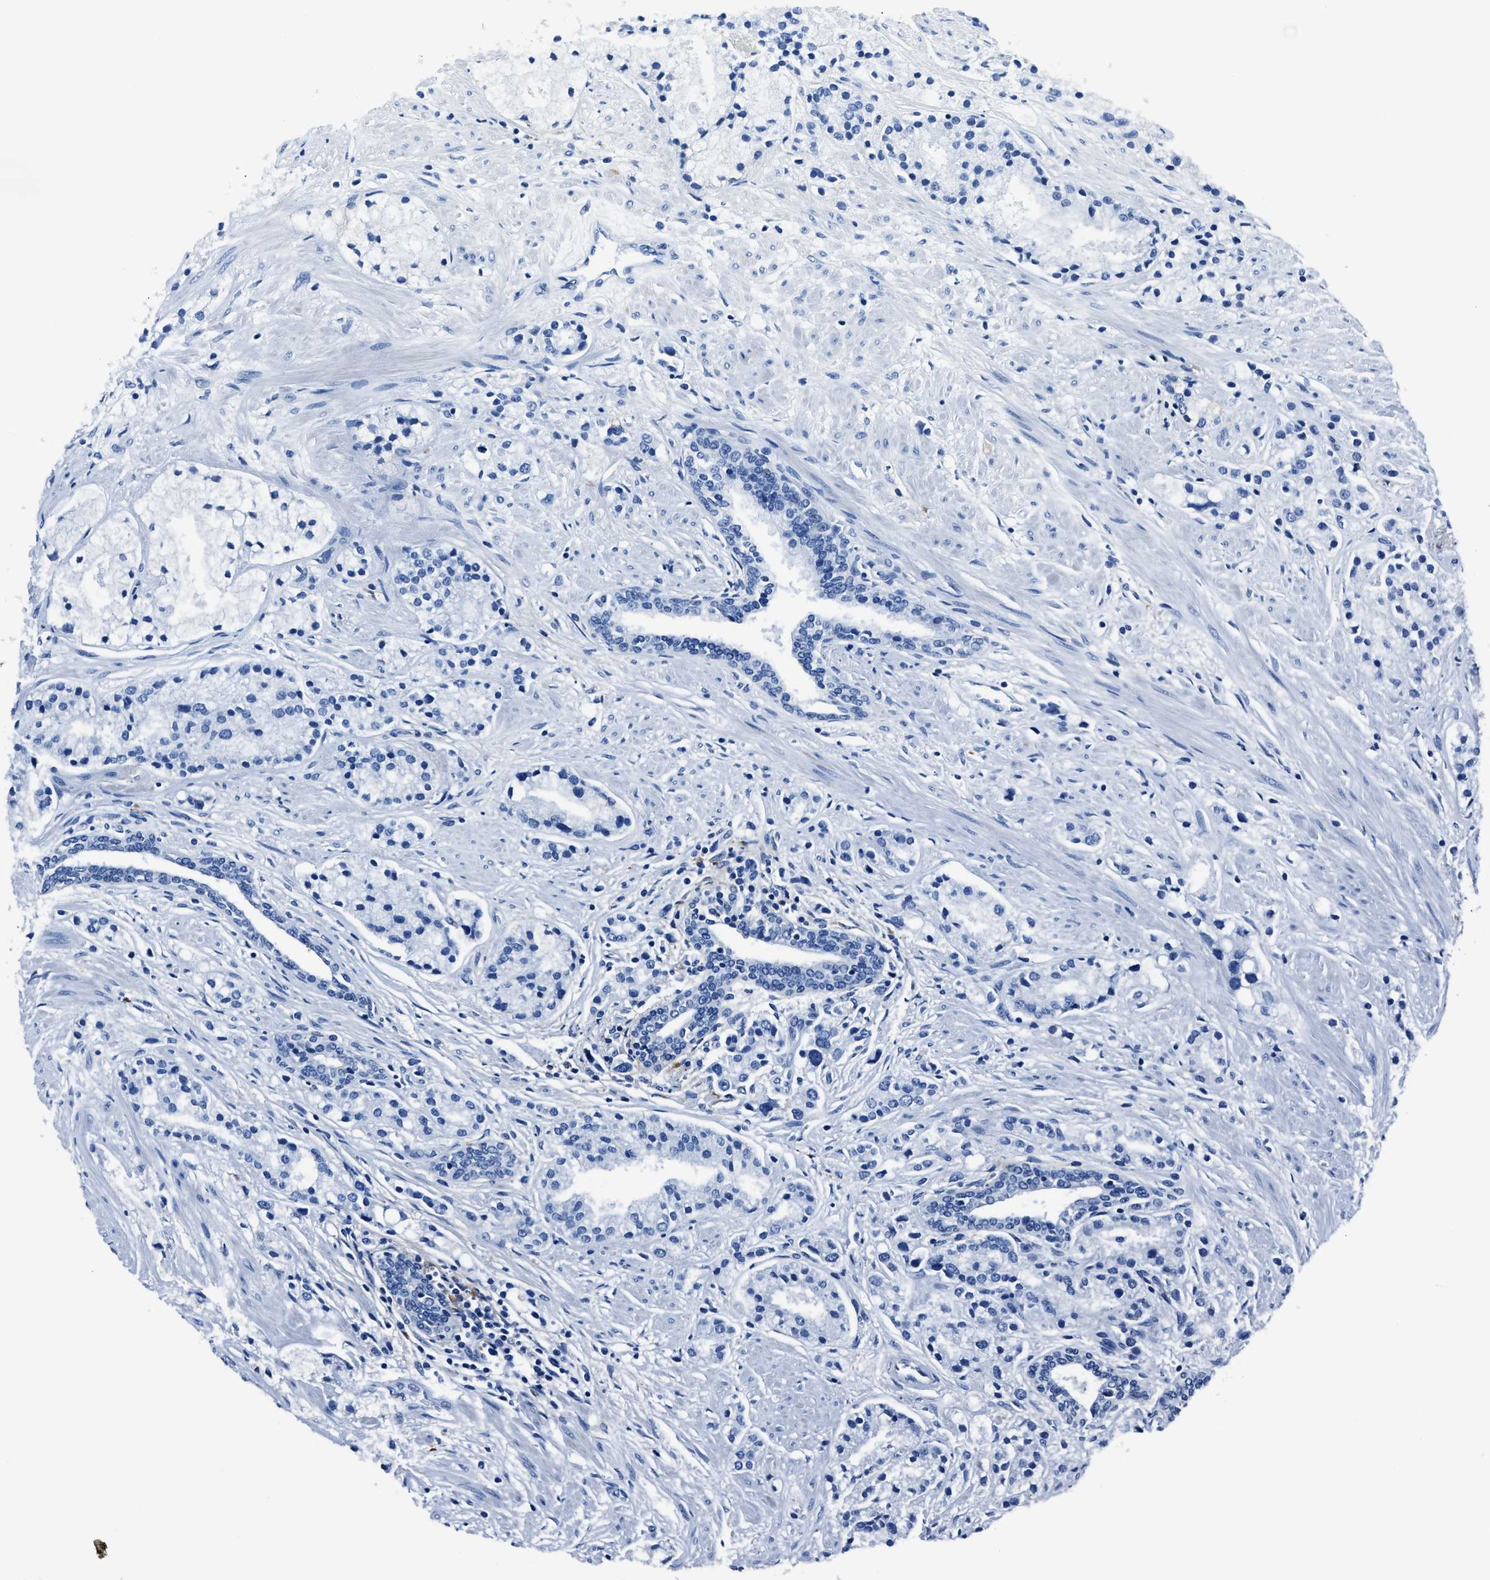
{"staining": {"intensity": "negative", "quantity": "none", "location": "none"}, "tissue": "prostate cancer", "cell_type": "Tumor cells", "image_type": "cancer", "snomed": [{"axis": "morphology", "description": "Adenocarcinoma, High grade"}, {"axis": "topography", "description": "Prostate"}], "caption": "Immunohistochemical staining of human prostate cancer displays no significant expression in tumor cells. (Immunohistochemistry (ihc), brightfield microscopy, high magnification).", "gene": "FGL2", "patient": {"sex": "male", "age": 50}}